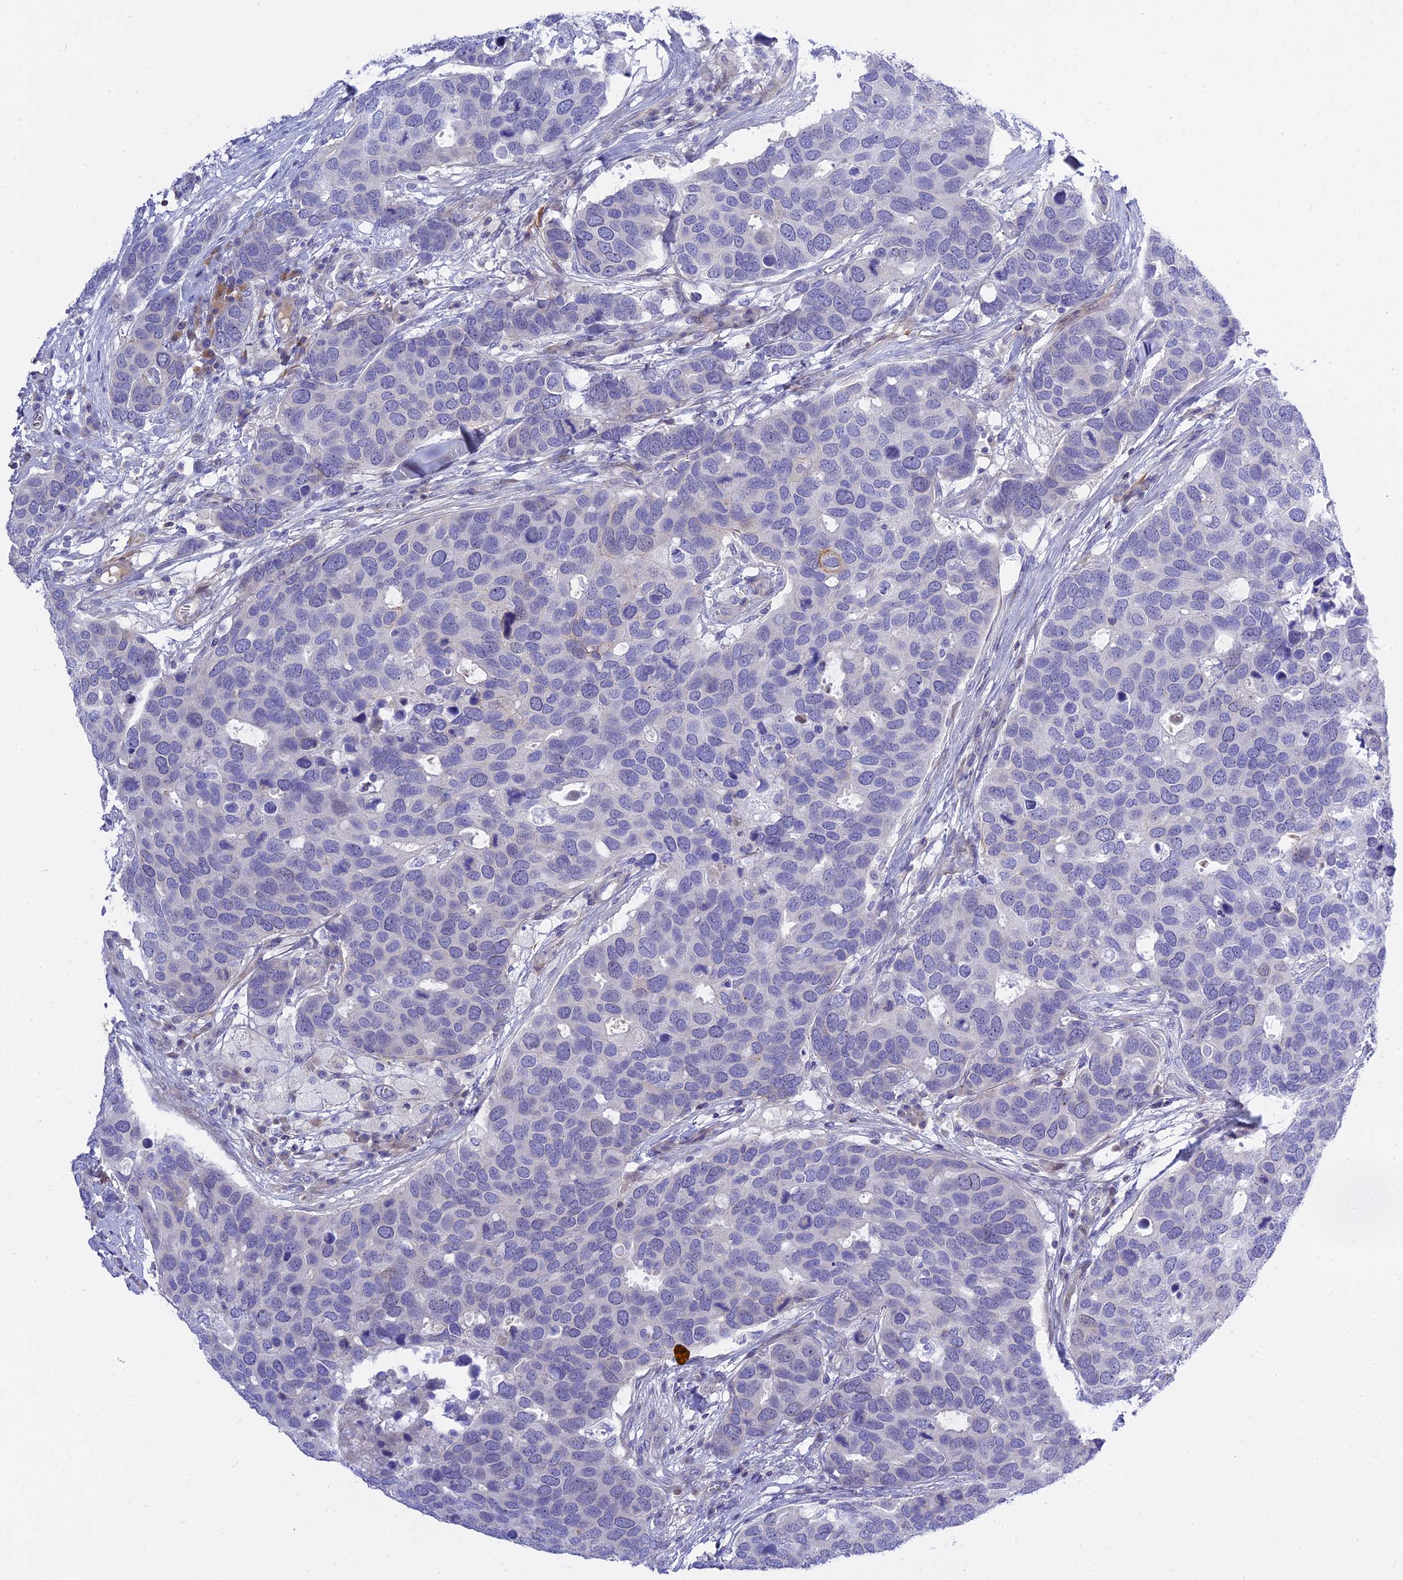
{"staining": {"intensity": "negative", "quantity": "none", "location": "none"}, "tissue": "breast cancer", "cell_type": "Tumor cells", "image_type": "cancer", "snomed": [{"axis": "morphology", "description": "Duct carcinoma"}, {"axis": "topography", "description": "Breast"}], "caption": "This photomicrograph is of invasive ductal carcinoma (breast) stained with immunohistochemistry (IHC) to label a protein in brown with the nuclei are counter-stained blue. There is no staining in tumor cells.", "gene": "MBD3L1", "patient": {"sex": "female", "age": 83}}